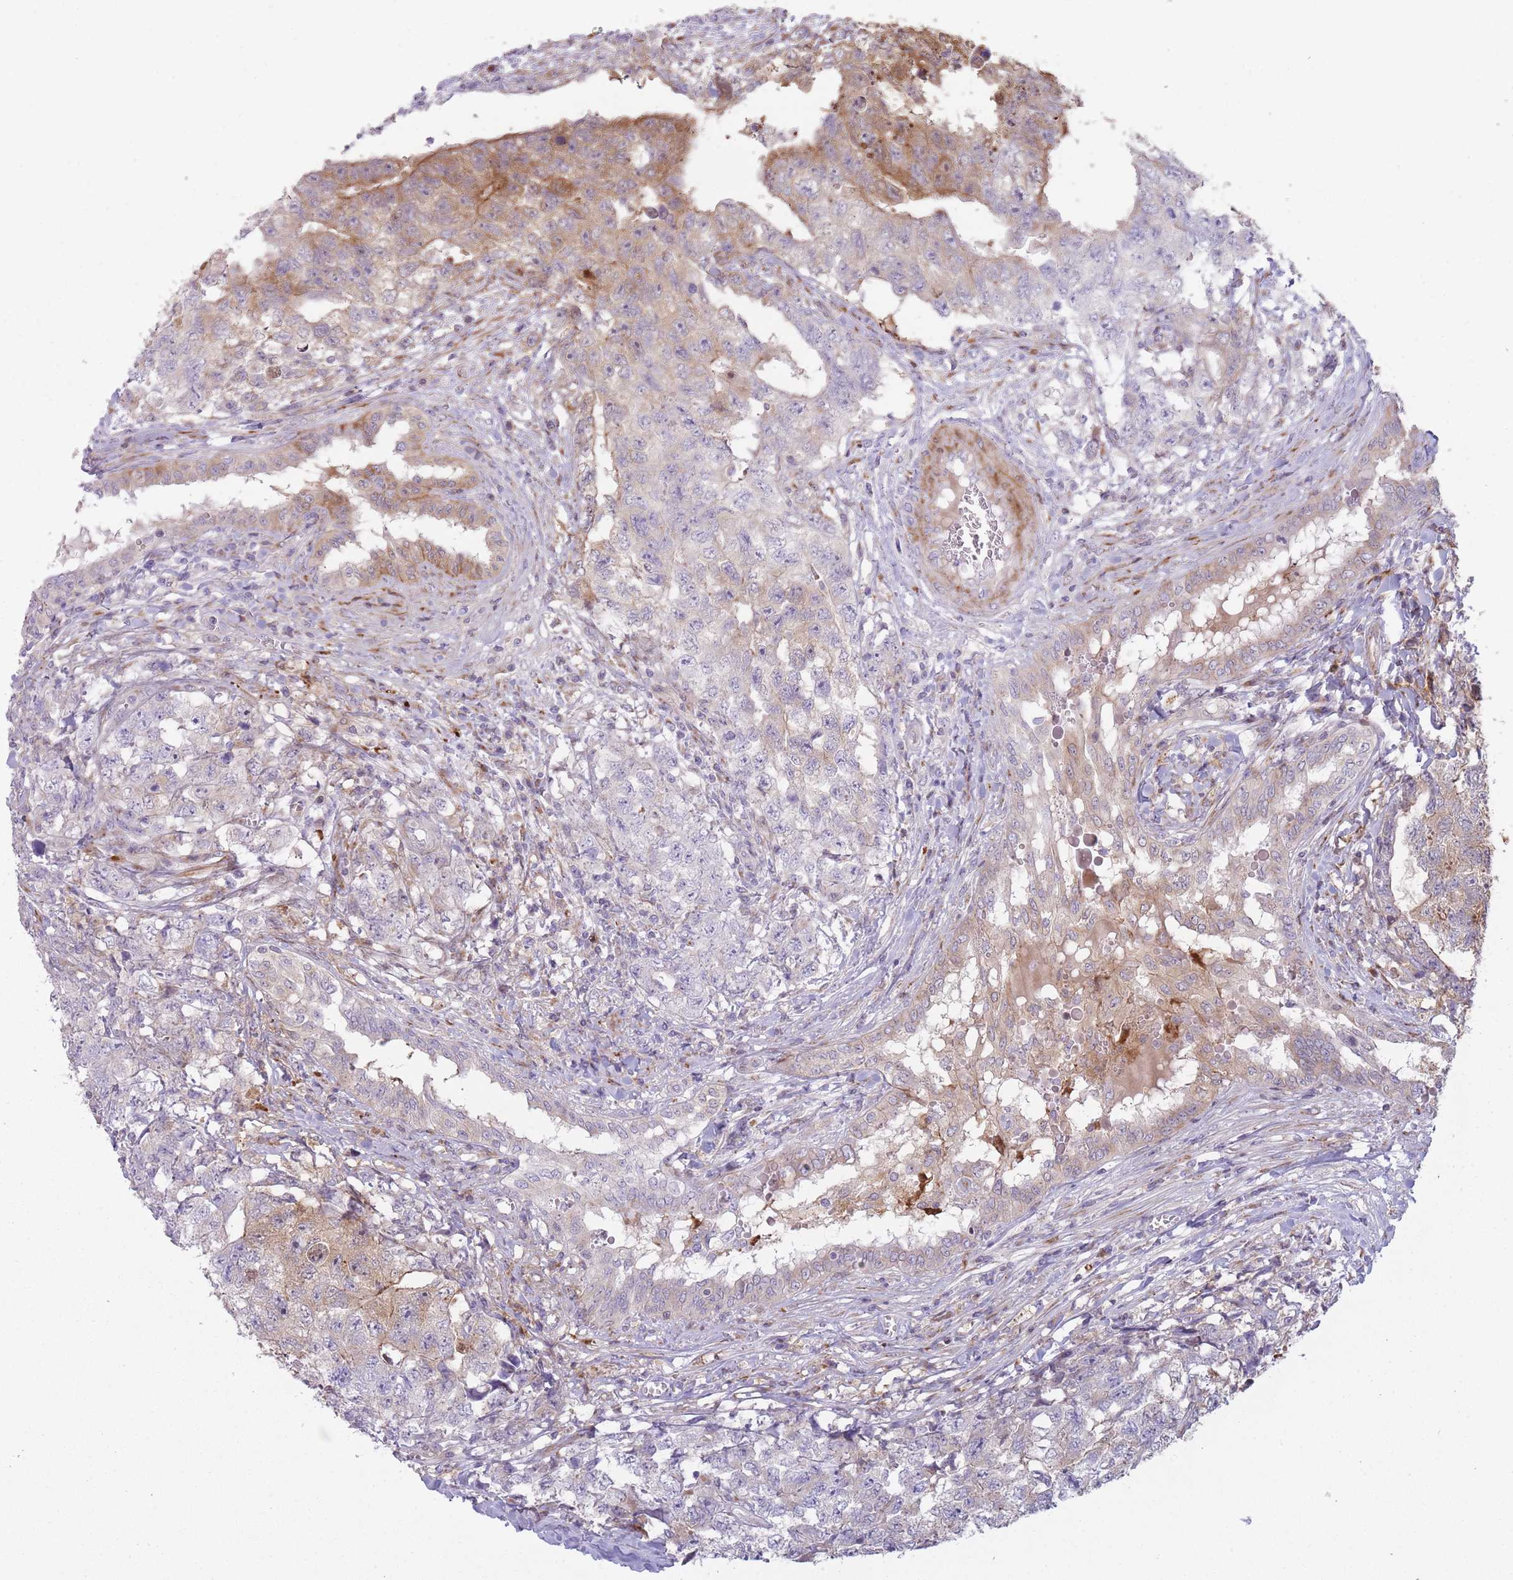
{"staining": {"intensity": "moderate", "quantity": "<25%", "location": "cytoplasmic/membranous"}, "tissue": "testis cancer", "cell_type": "Tumor cells", "image_type": "cancer", "snomed": [{"axis": "morphology", "description": "Carcinoma, Embryonal, NOS"}, {"axis": "topography", "description": "Testis"}], "caption": "This photomicrograph shows IHC staining of testis cancer (embryonal carcinoma), with low moderate cytoplasmic/membranous positivity in about <25% of tumor cells.", "gene": "PPP3R2", "patient": {"sex": "male", "age": 31}}